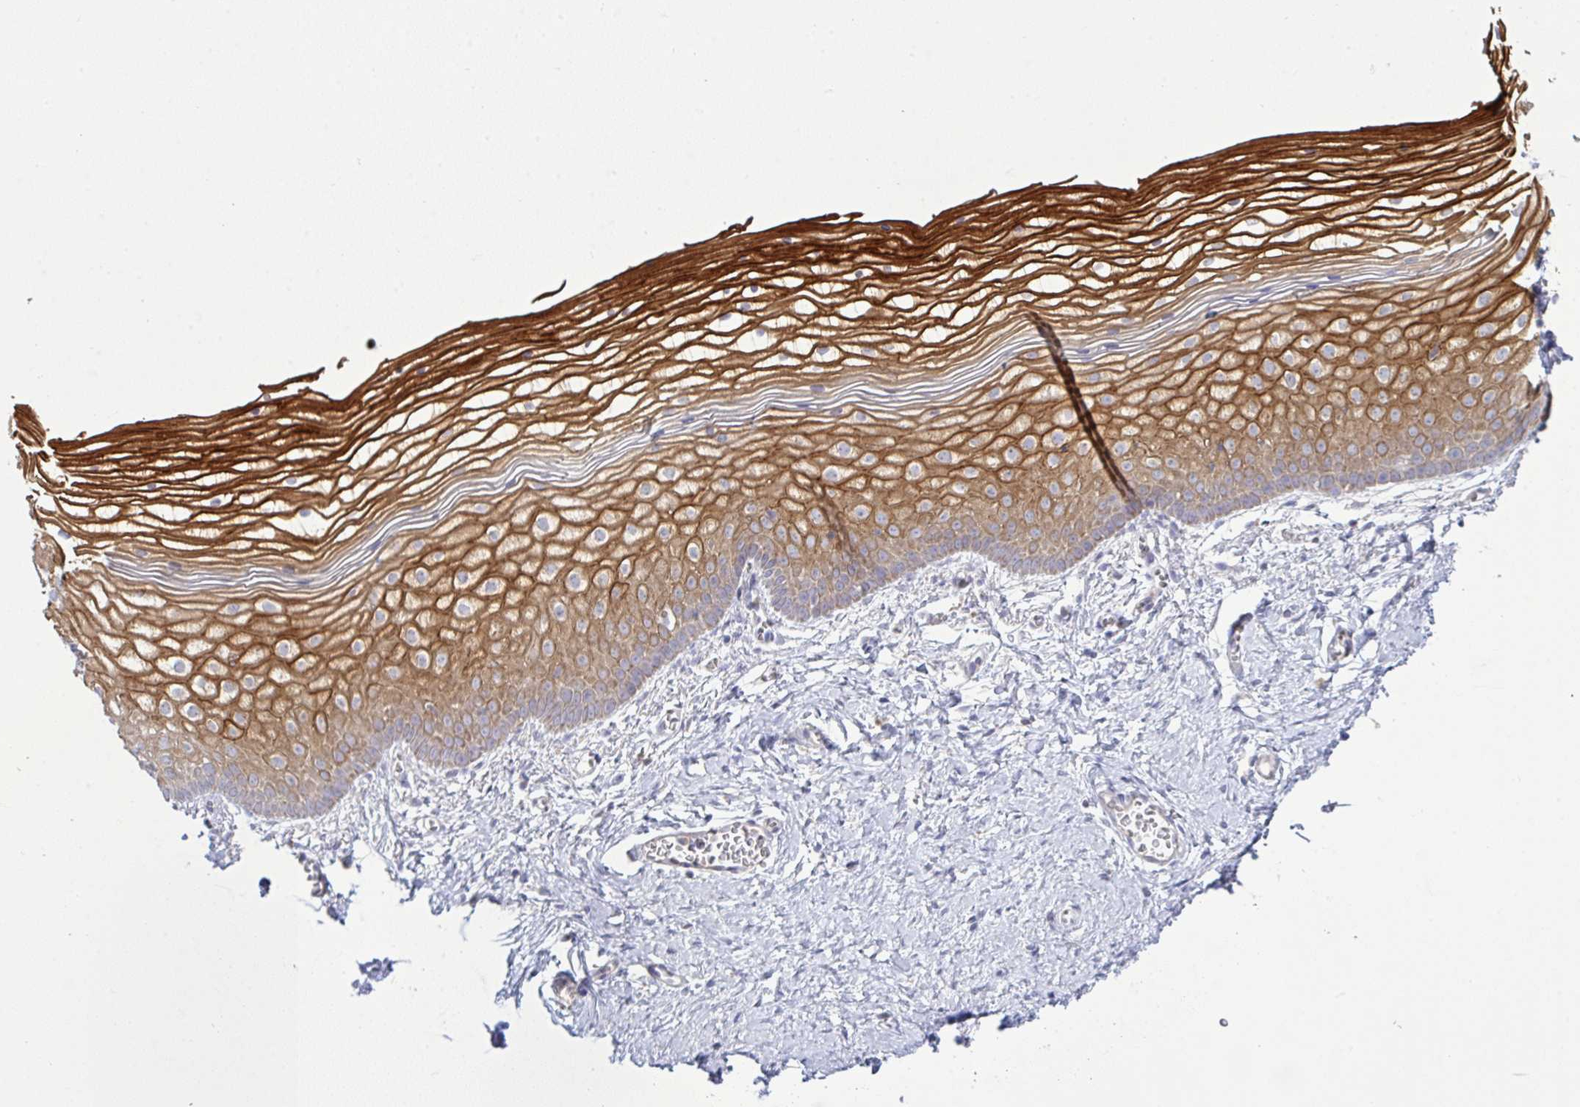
{"staining": {"intensity": "strong", "quantity": "25%-75%", "location": "cytoplasmic/membranous"}, "tissue": "vagina", "cell_type": "Squamous epithelial cells", "image_type": "normal", "snomed": [{"axis": "morphology", "description": "Normal tissue, NOS"}, {"axis": "topography", "description": "Vagina"}], "caption": "Protein expression analysis of normal human vagina reveals strong cytoplasmic/membranous staining in approximately 25%-75% of squamous epithelial cells.", "gene": "NDUFA7", "patient": {"sex": "female", "age": 56}}